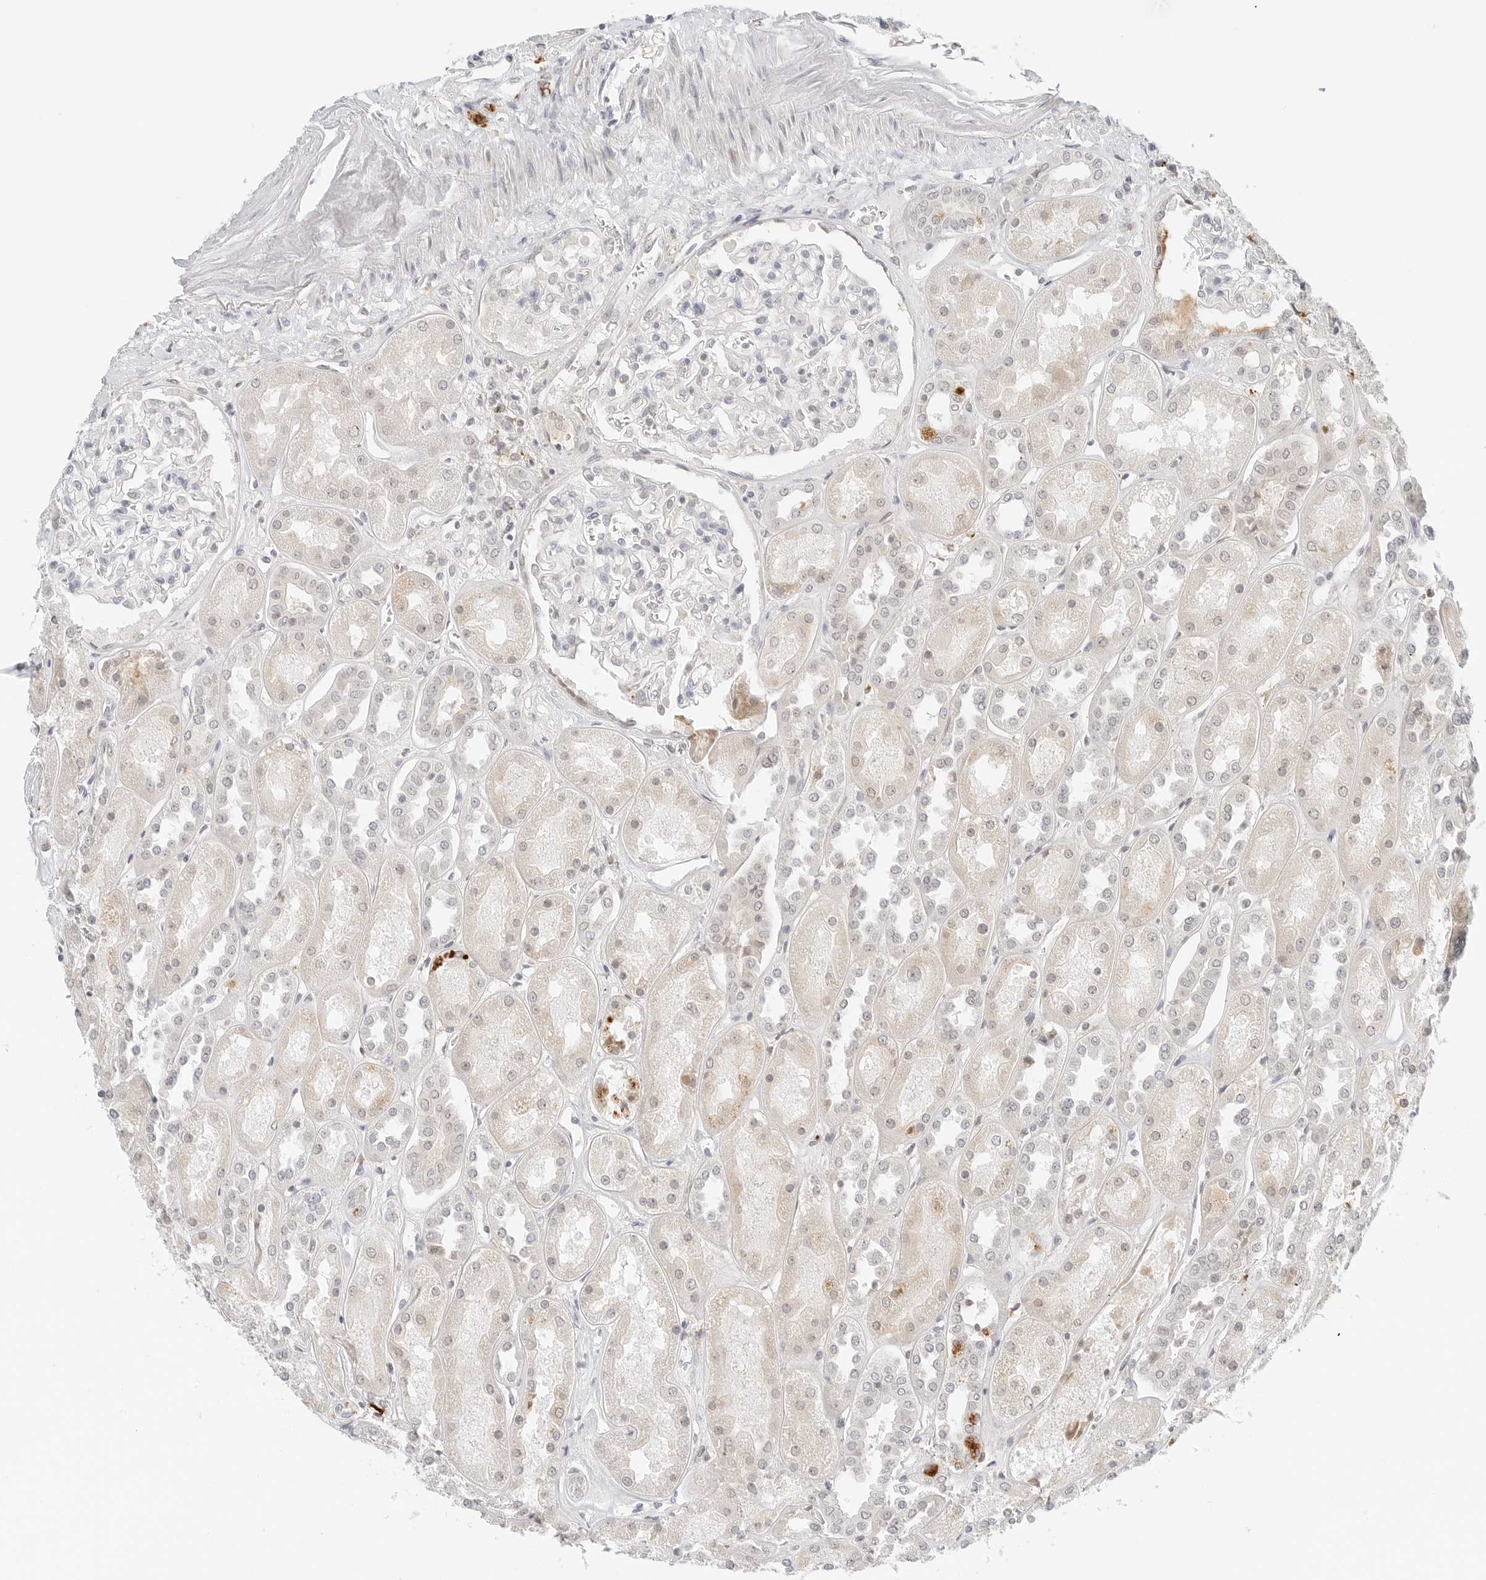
{"staining": {"intensity": "negative", "quantity": "none", "location": "none"}, "tissue": "kidney", "cell_type": "Cells in glomeruli", "image_type": "normal", "snomed": [{"axis": "morphology", "description": "Normal tissue, NOS"}, {"axis": "topography", "description": "Kidney"}], "caption": "This is a image of immunohistochemistry (IHC) staining of unremarkable kidney, which shows no staining in cells in glomeruli. (Stains: DAB immunohistochemistry (IHC) with hematoxylin counter stain, Microscopy: brightfield microscopy at high magnification).", "gene": "NEO1", "patient": {"sex": "male", "age": 70}}